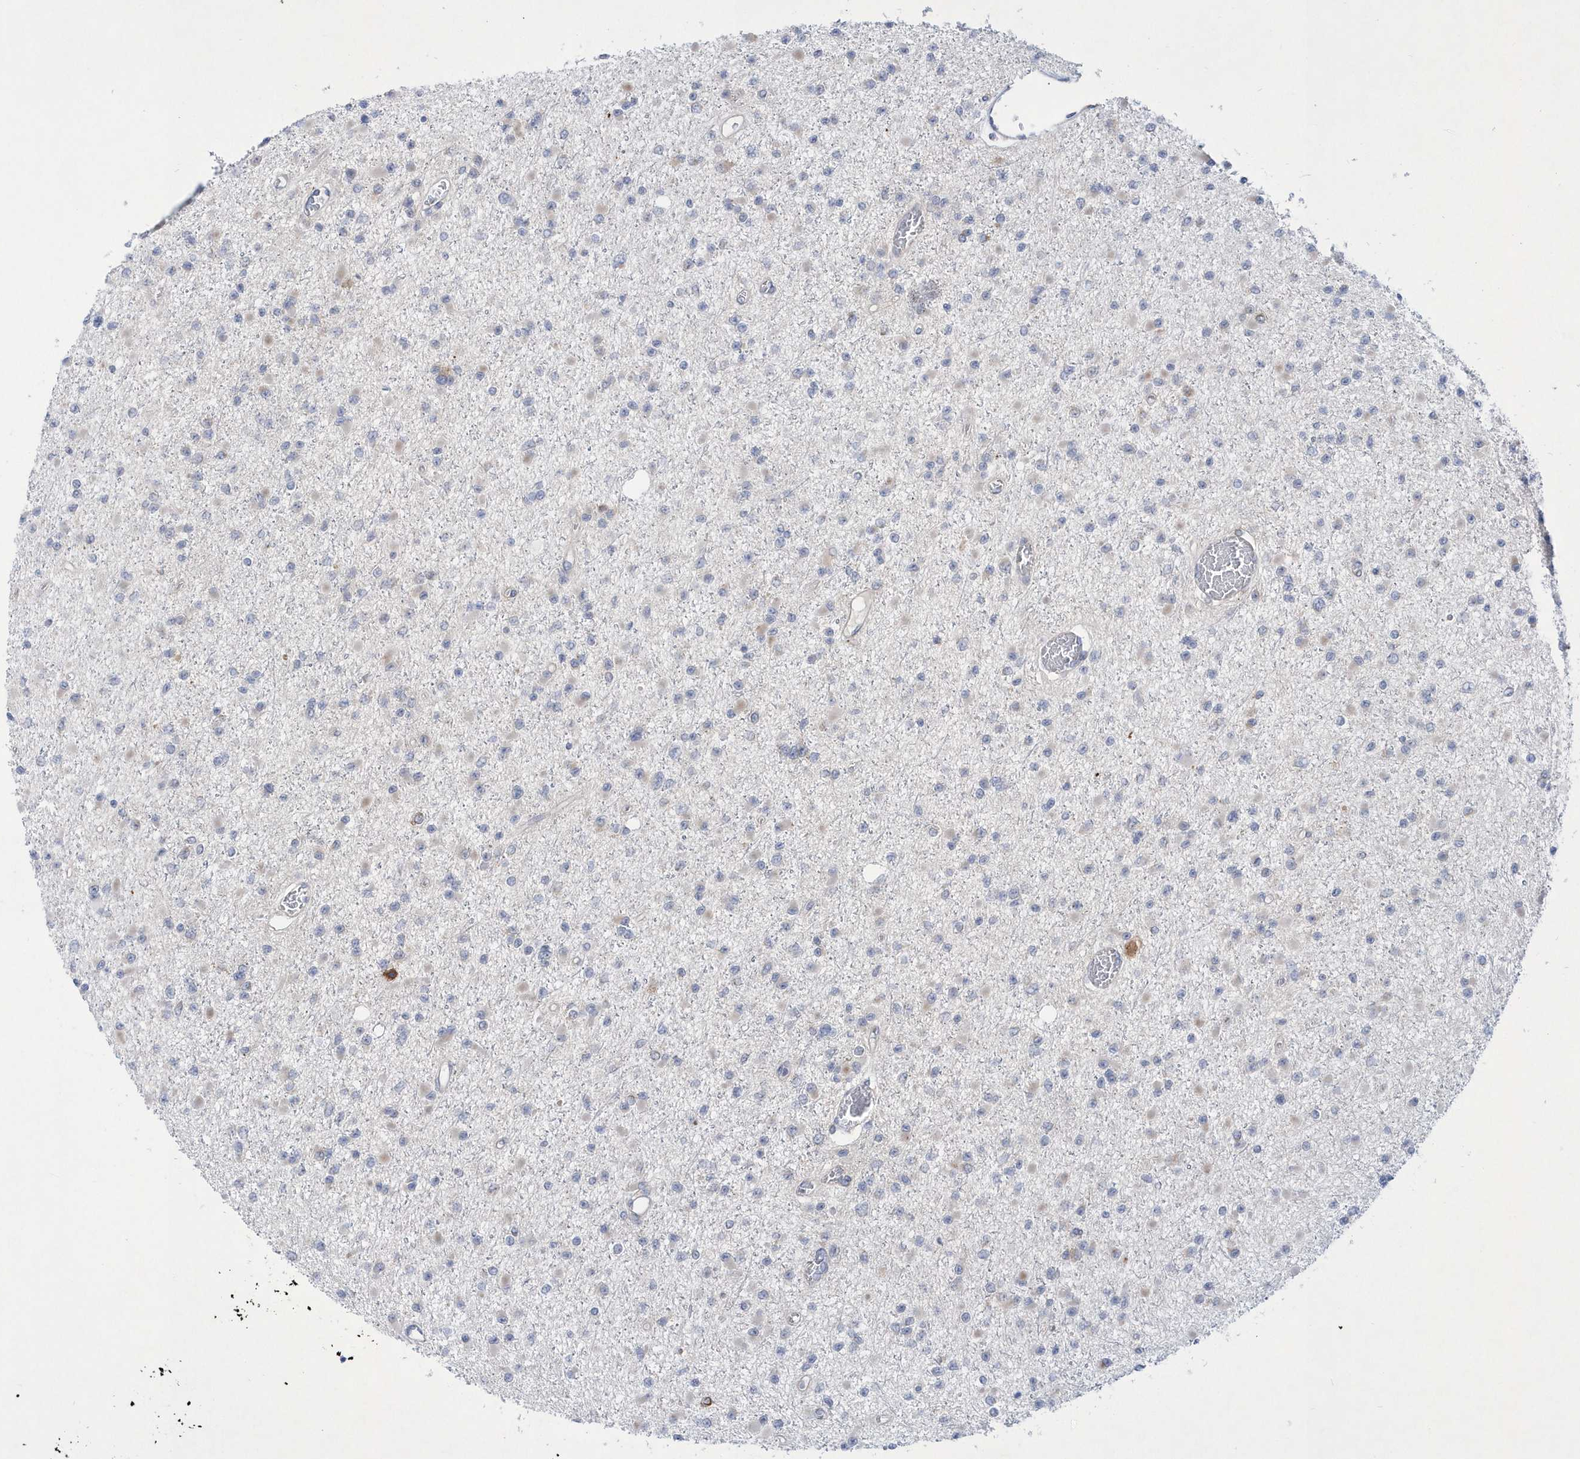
{"staining": {"intensity": "negative", "quantity": "none", "location": "none"}, "tissue": "glioma", "cell_type": "Tumor cells", "image_type": "cancer", "snomed": [{"axis": "morphology", "description": "Glioma, malignant, Low grade"}, {"axis": "topography", "description": "Brain"}], "caption": "Immunohistochemical staining of human glioma displays no significant positivity in tumor cells.", "gene": "MED31", "patient": {"sex": "female", "age": 22}}